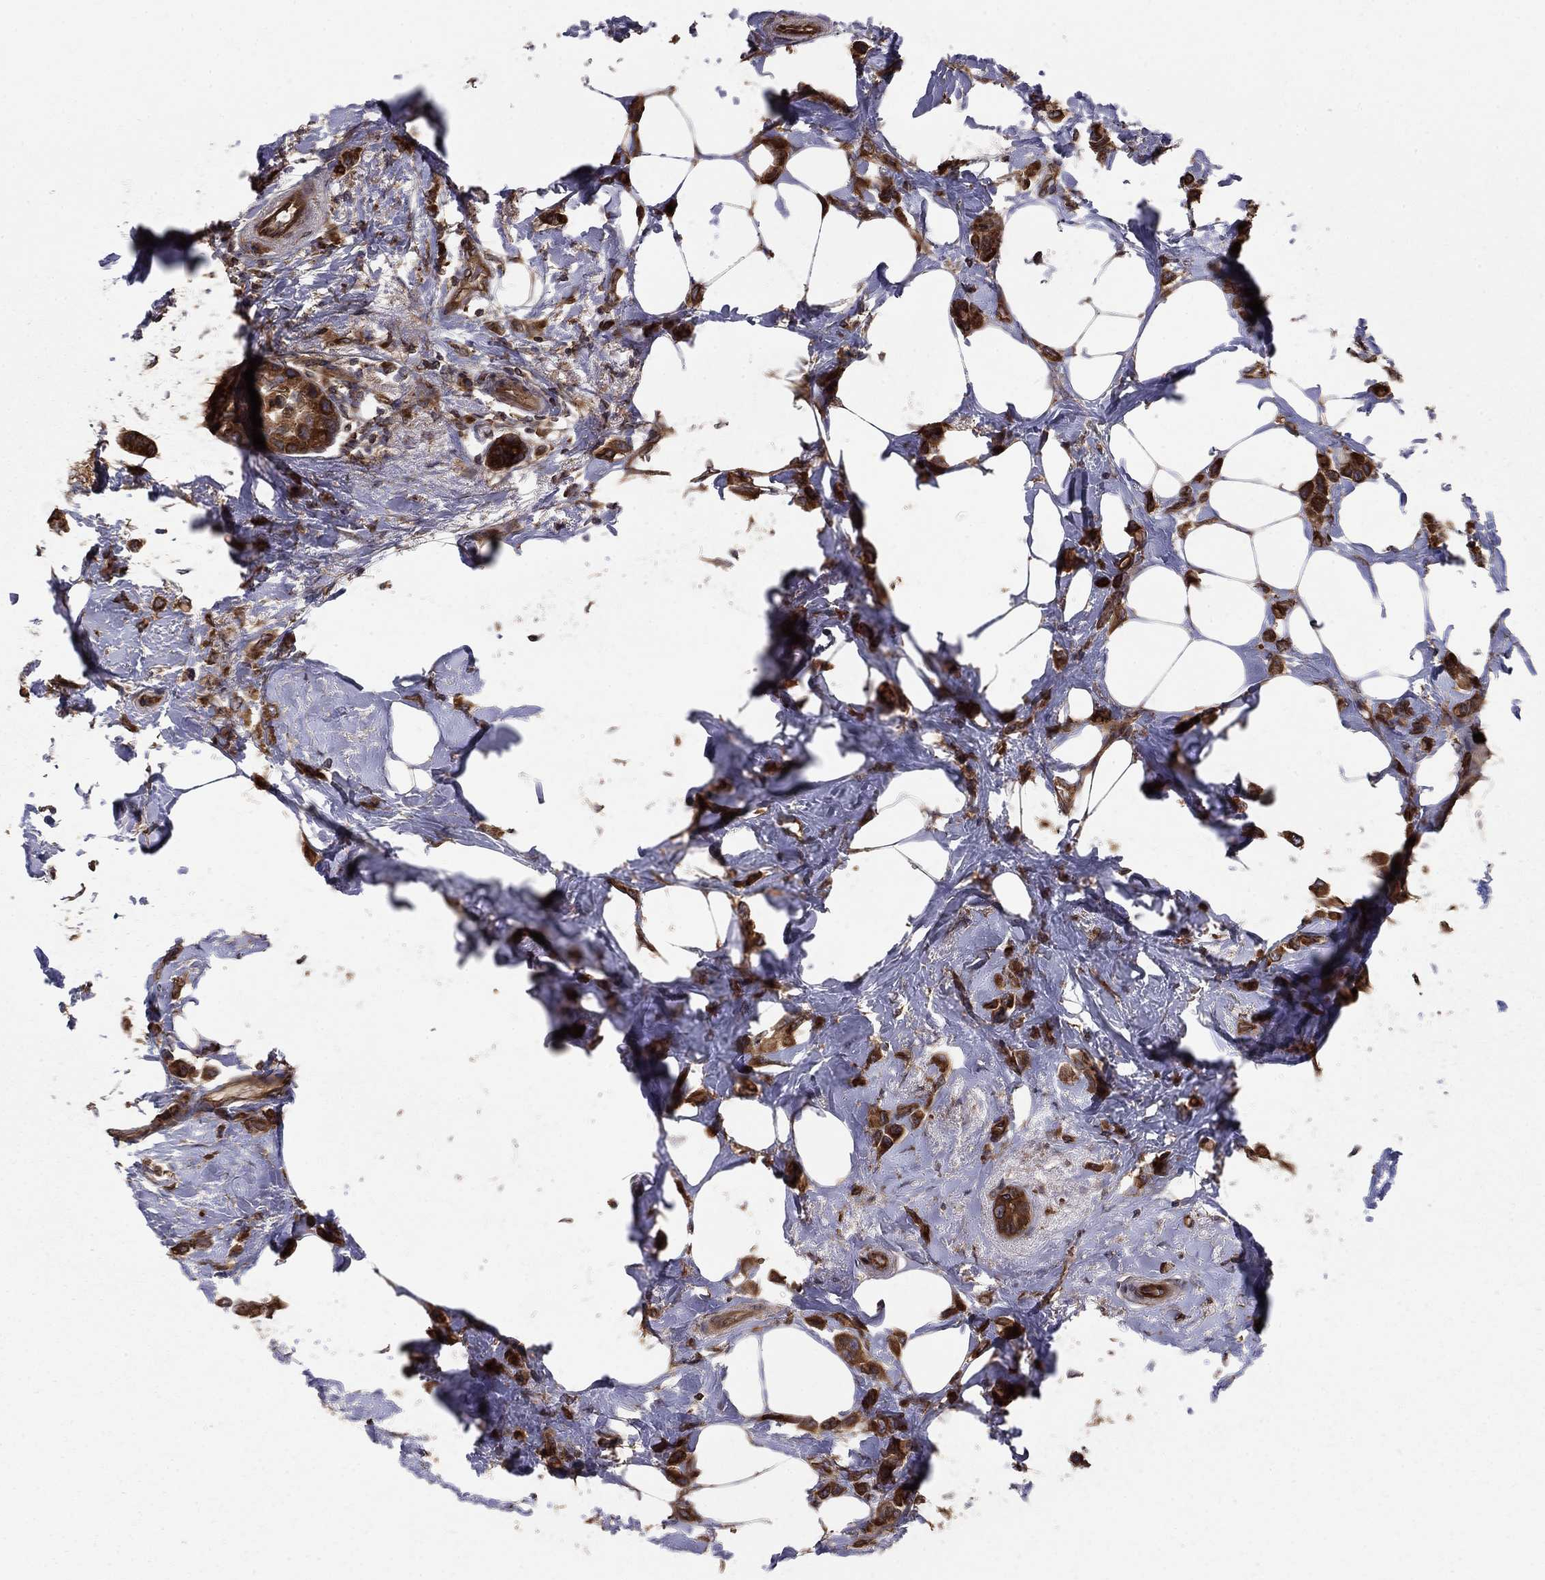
{"staining": {"intensity": "strong", "quantity": ">75%", "location": "cytoplasmic/membranous"}, "tissue": "breast cancer", "cell_type": "Tumor cells", "image_type": "cancer", "snomed": [{"axis": "morphology", "description": "Lobular carcinoma"}, {"axis": "topography", "description": "Breast"}], "caption": "Breast lobular carcinoma stained for a protein reveals strong cytoplasmic/membranous positivity in tumor cells.", "gene": "BABAM2", "patient": {"sex": "female", "age": 66}}